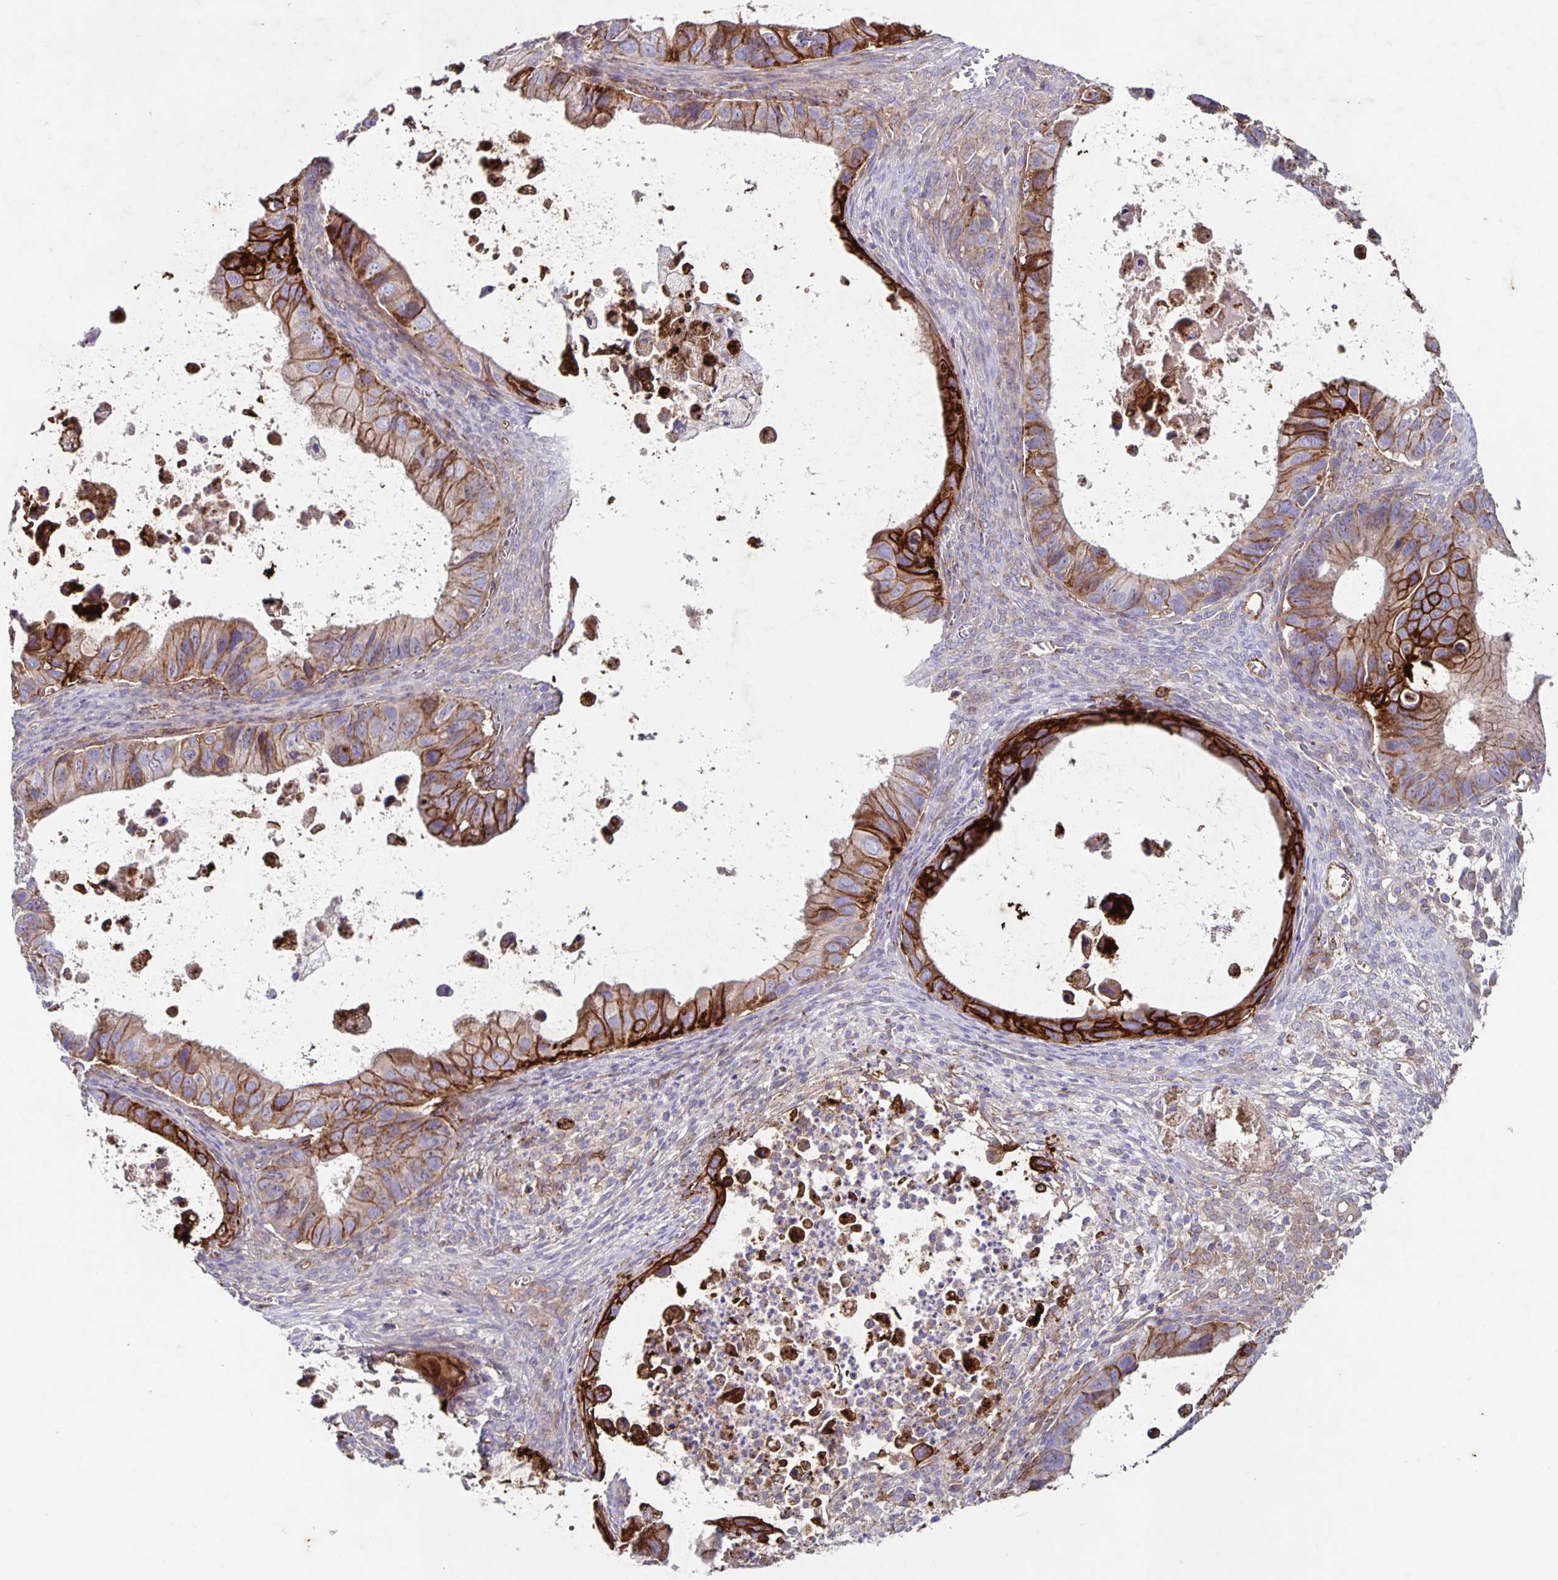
{"staining": {"intensity": "strong", "quantity": "25%-75%", "location": "cytoplasmic/membranous"}, "tissue": "ovarian cancer", "cell_type": "Tumor cells", "image_type": "cancer", "snomed": [{"axis": "morphology", "description": "Cystadenocarcinoma, mucinous, NOS"}, {"axis": "topography", "description": "Ovary"}], "caption": "This histopathology image exhibits ovarian cancer (mucinous cystadenocarcinoma) stained with immunohistochemistry (IHC) to label a protein in brown. The cytoplasmic/membranous of tumor cells show strong positivity for the protein. Nuclei are counter-stained blue.", "gene": "ITGA2", "patient": {"sex": "female", "age": 64}}